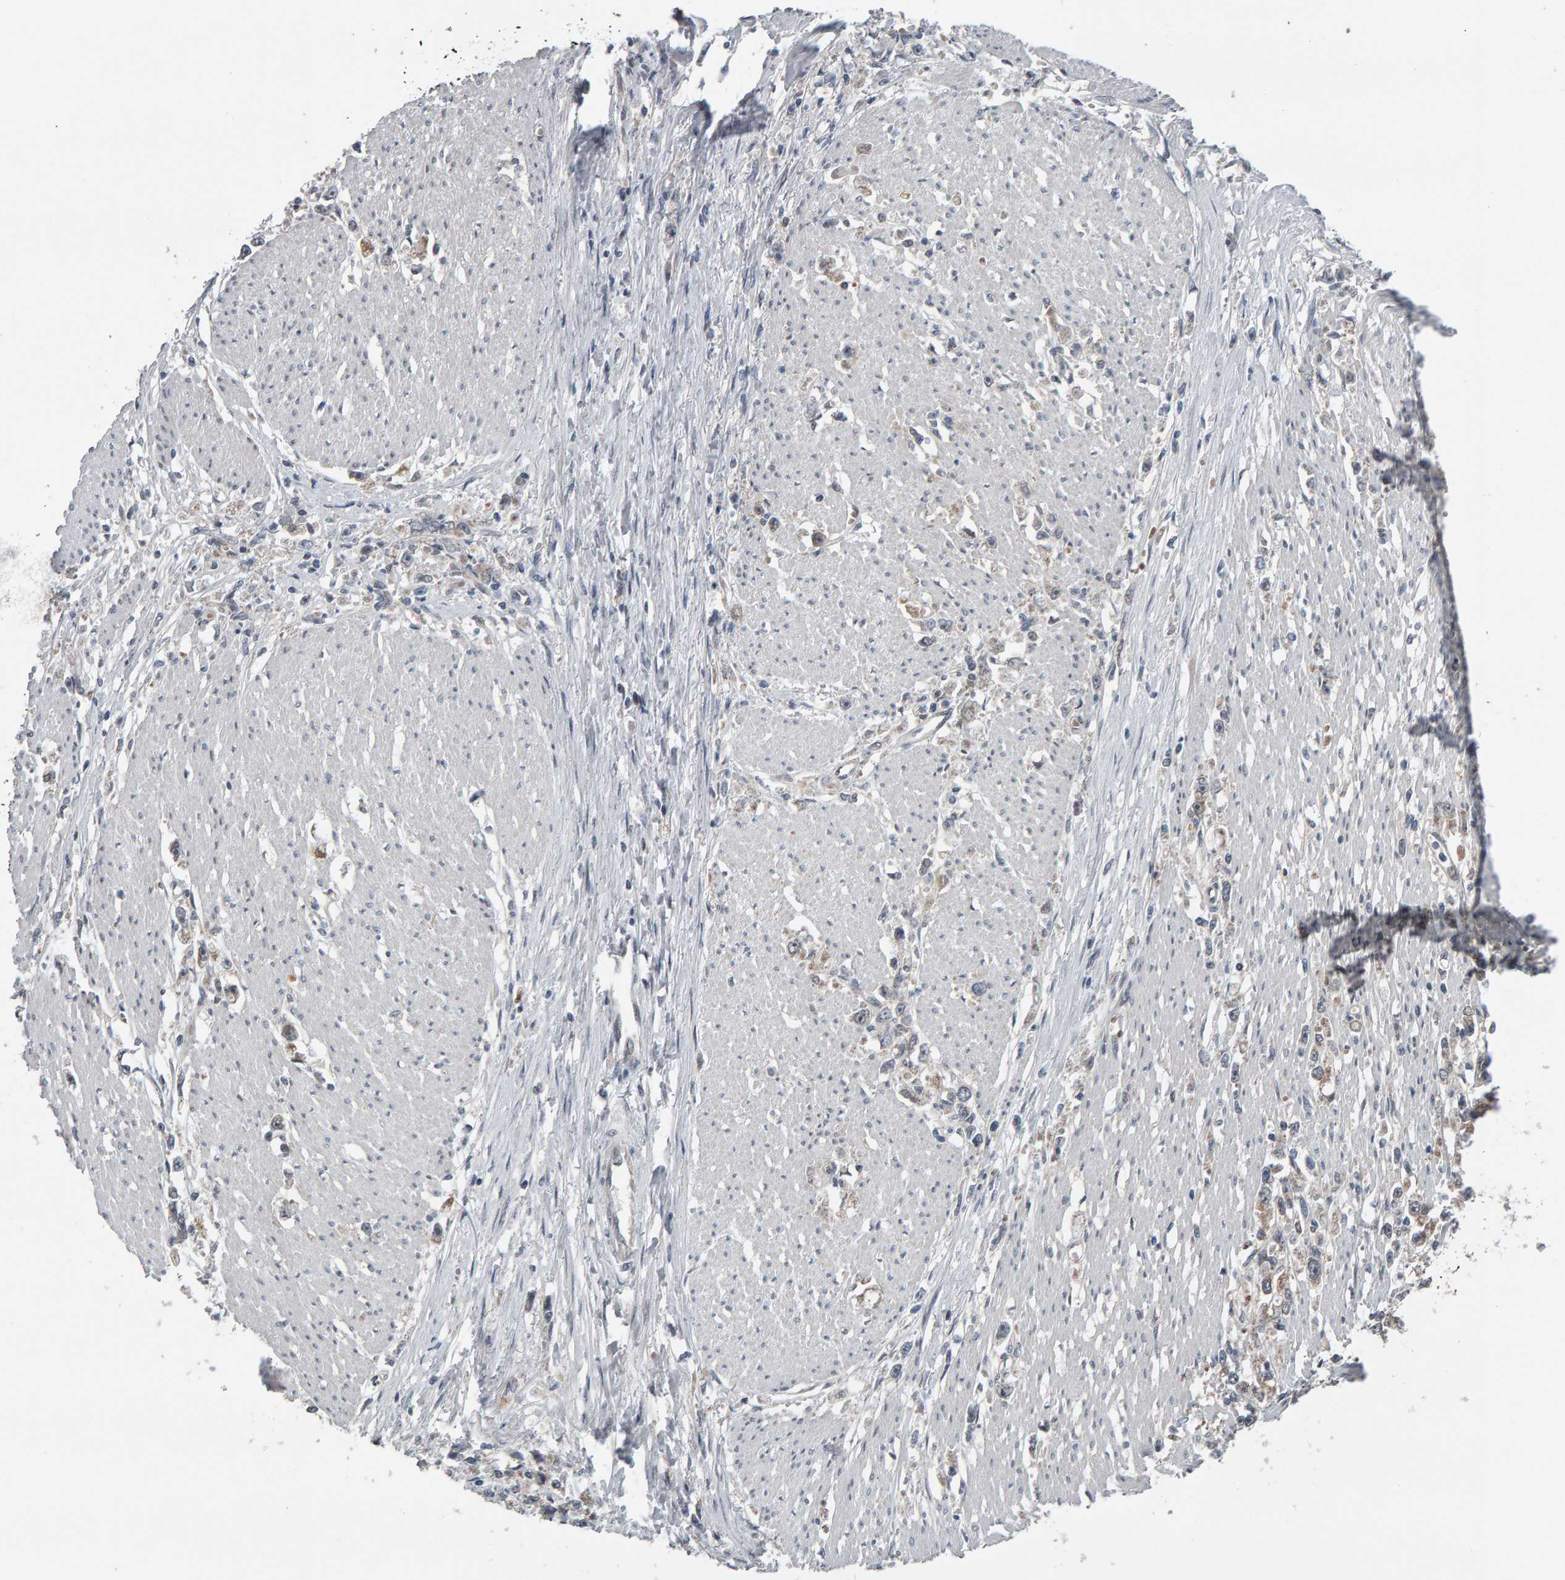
{"staining": {"intensity": "weak", "quantity": "<25%", "location": "cytoplasmic/membranous"}, "tissue": "stomach cancer", "cell_type": "Tumor cells", "image_type": "cancer", "snomed": [{"axis": "morphology", "description": "Adenocarcinoma, NOS"}, {"axis": "topography", "description": "Stomach"}], "caption": "Stomach cancer (adenocarcinoma) was stained to show a protein in brown. There is no significant staining in tumor cells.", "gene": "COASY", "patient": {"sex": "female", "age": 59}}